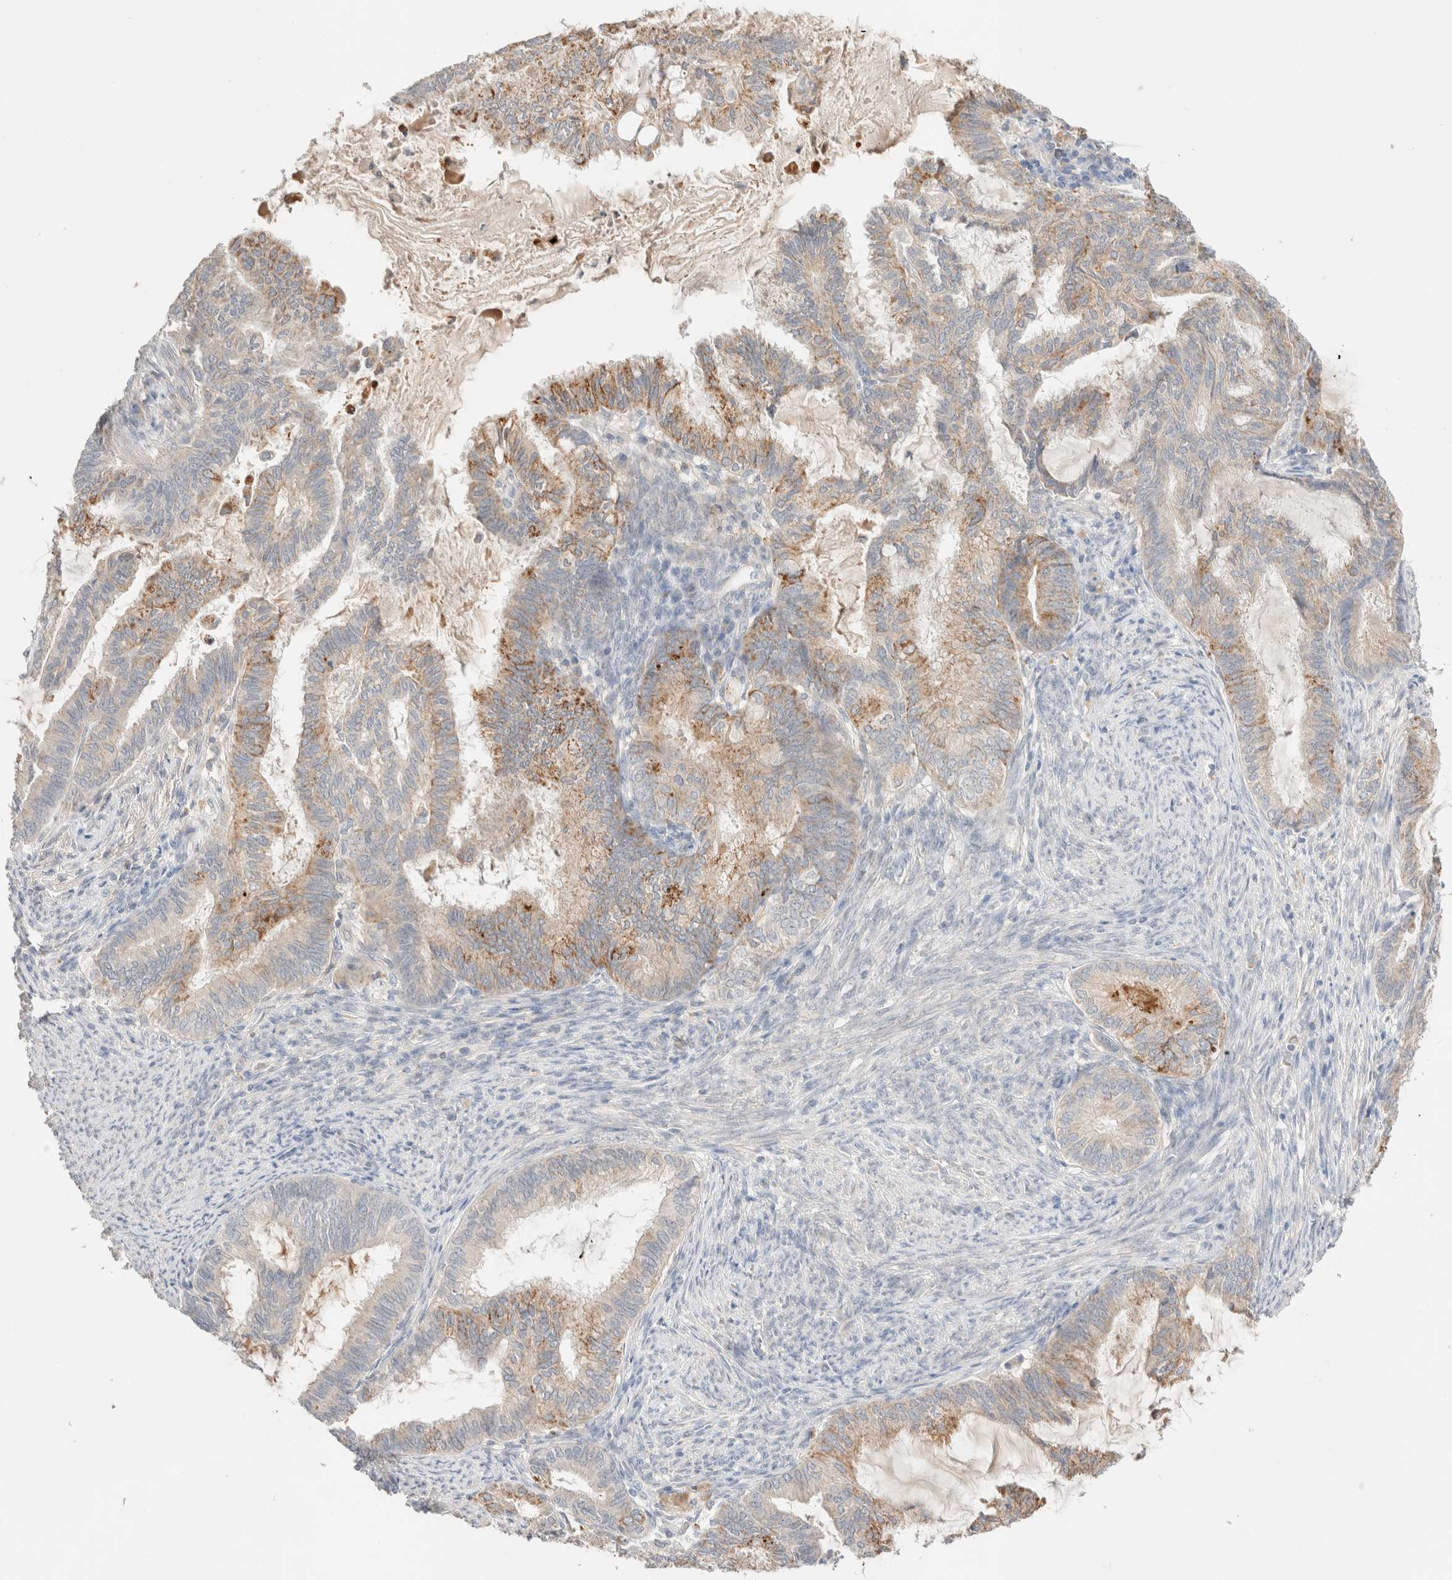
{"staining": {"intensity": "moderate", "quantity": "25%-75%", "location": "cytoplasmic/membranous"}, "tissue": "endometrial cancer", "cell_type": "Tumor cells", "image_type": "cancer", "snomed": [{"axis": "morphology", "description": "Adenocarcinoma, NOS"}, {"axis": "topography", "description": "Endometrium"}], "caption": "Endometrial cancer (adenocarcinoma) stained with a brown dye exhibits moderate cytoplasmic/membranous positive positivity in approximately 25%-75% of tumor cells.", "gene": "TRIM41", "patient": {"sex": "female", "age": 86}}